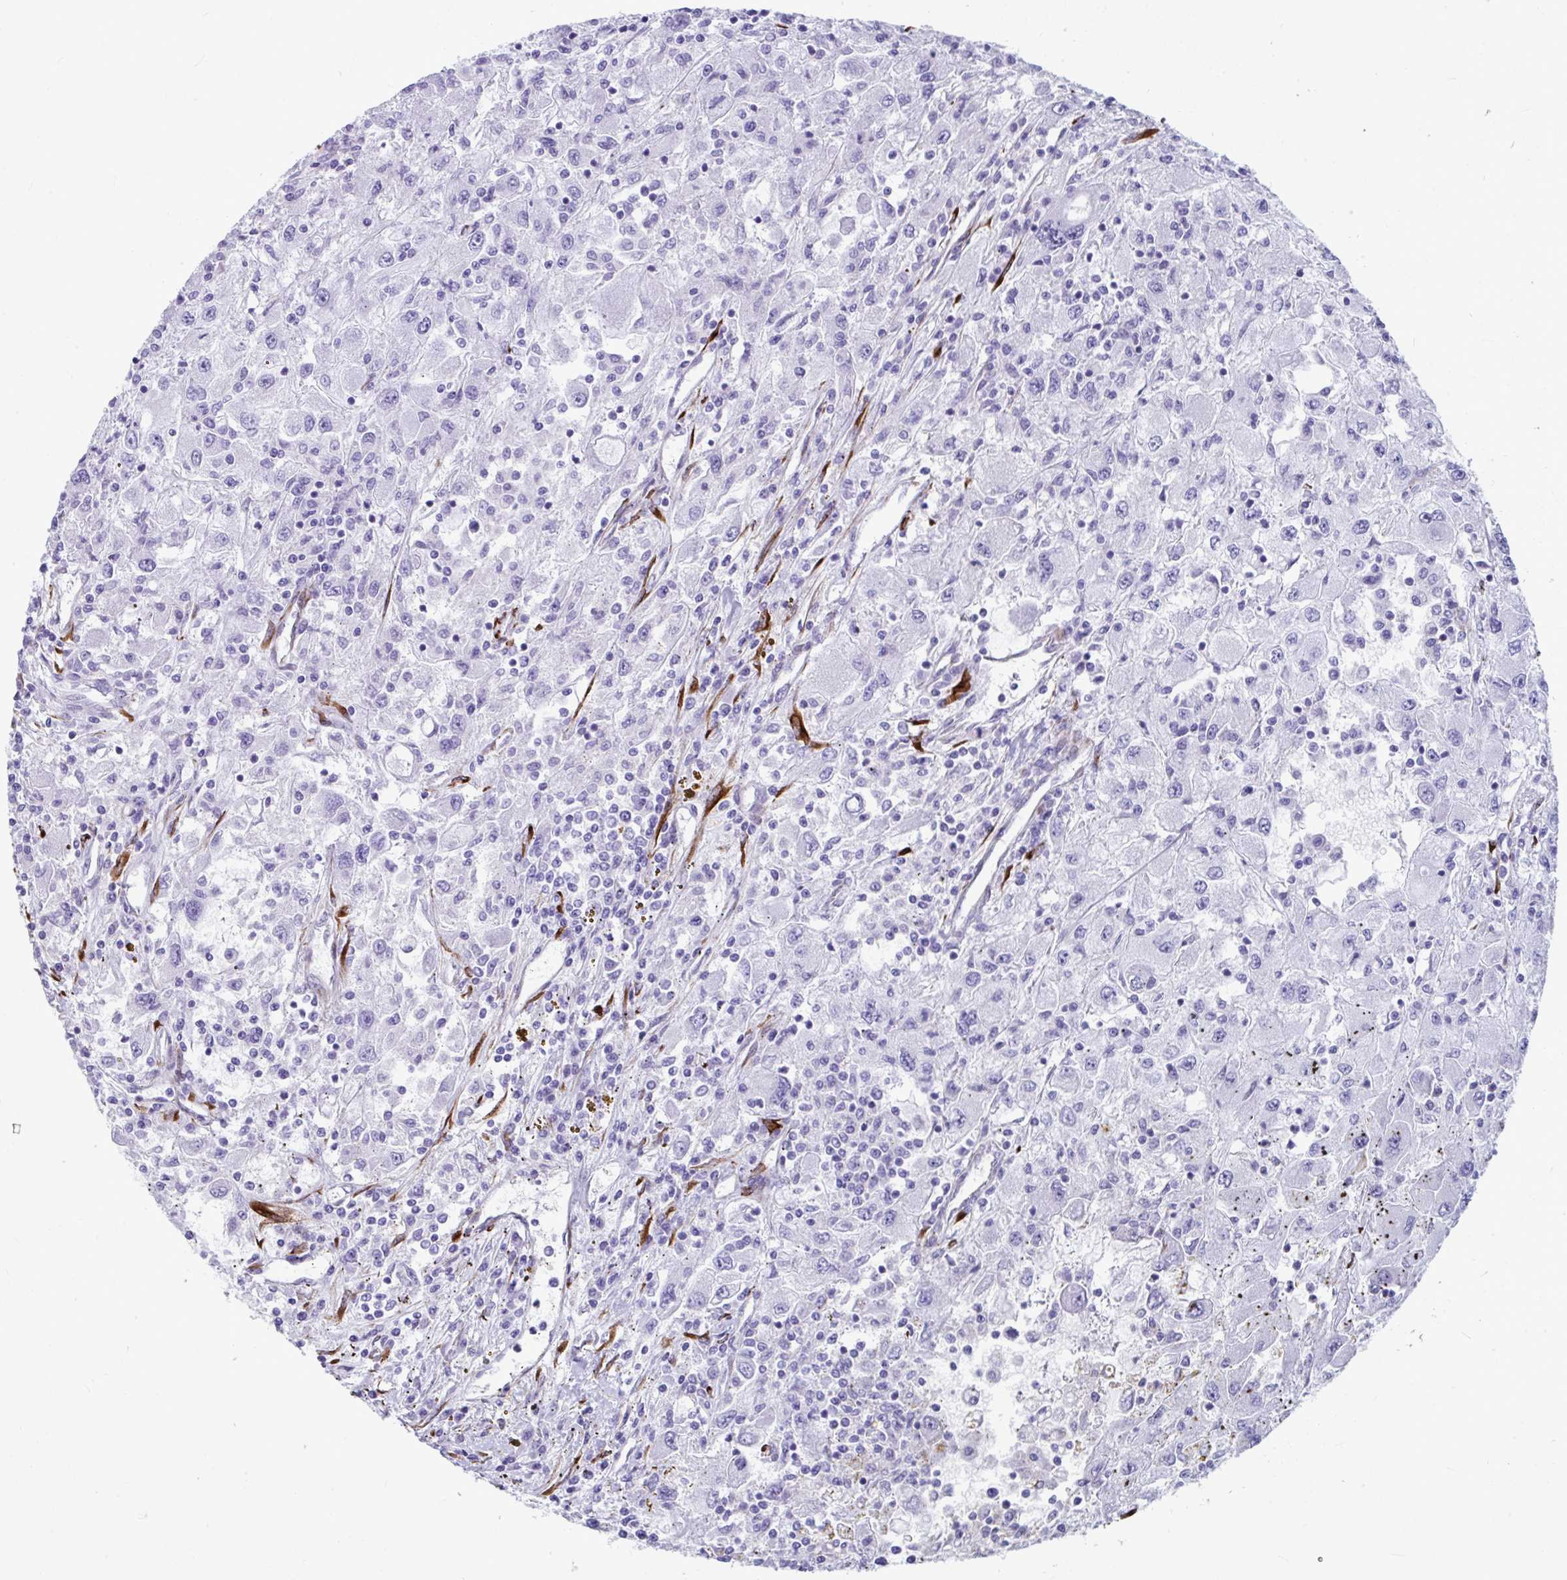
{"staining": {"intensity": "negative", "quantity": "none", "location": "none"}, "tissue": "renal cancer", "cell_type": "Tumor cells", "image_type": "cancer", "snomed": [{"axis": "morphology", "description": "Adenocarcinoma, NOS"}, {"axis": "topography", "description": "Kidney"}], "caption": "IHC histopathology image of neoplastic tissue: human renal cancer (adenocarcinoma) stained with DAB (3,3'-diaminobenzidine) demonstrates no significant protein staining in tumor cells.", "gene": "GRXCR2", "patient": {"sex": "female", "age": 67}}